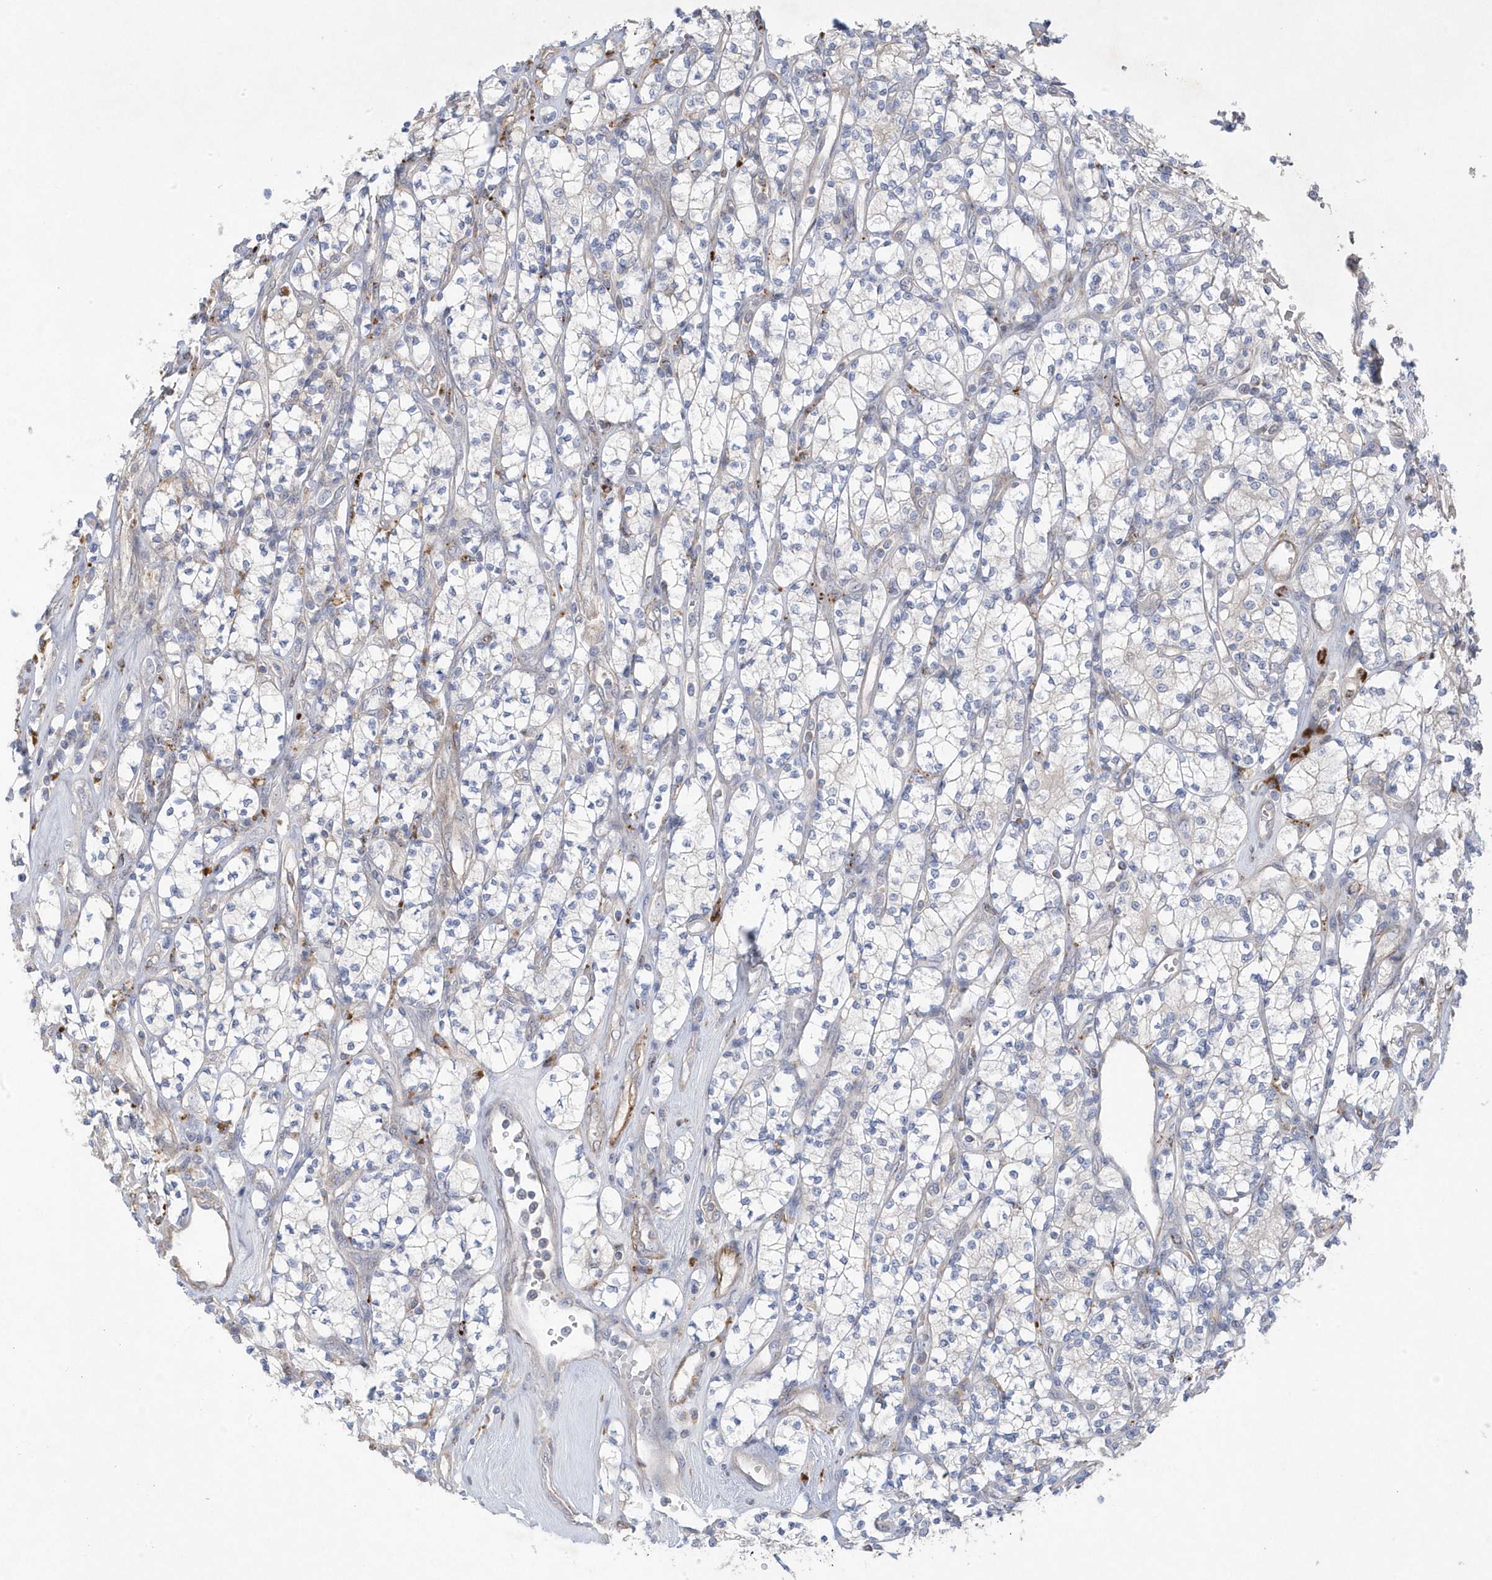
{"staining": {"intensity": "negative", "quantity": "none", "location": "none"}, "tissue": "renal cancer", "cell_type": "Tumor cells", "image_type": "cancer", "snomed": [{"axis": "morphology", "description": "Adenocarcinoma, NOS"}, {"axis": "topography", "description": "Kidney"}], "caption": "Immunohistochemistry image of neoplastic tissue: human renal adenocarcinoma stained with DAB (3,3'-diaminobenzidine) exhibits no significant protein staining in tumor cells.", "gene": "ANAPC1", "patient": {"sex": "male", "age": 77}}